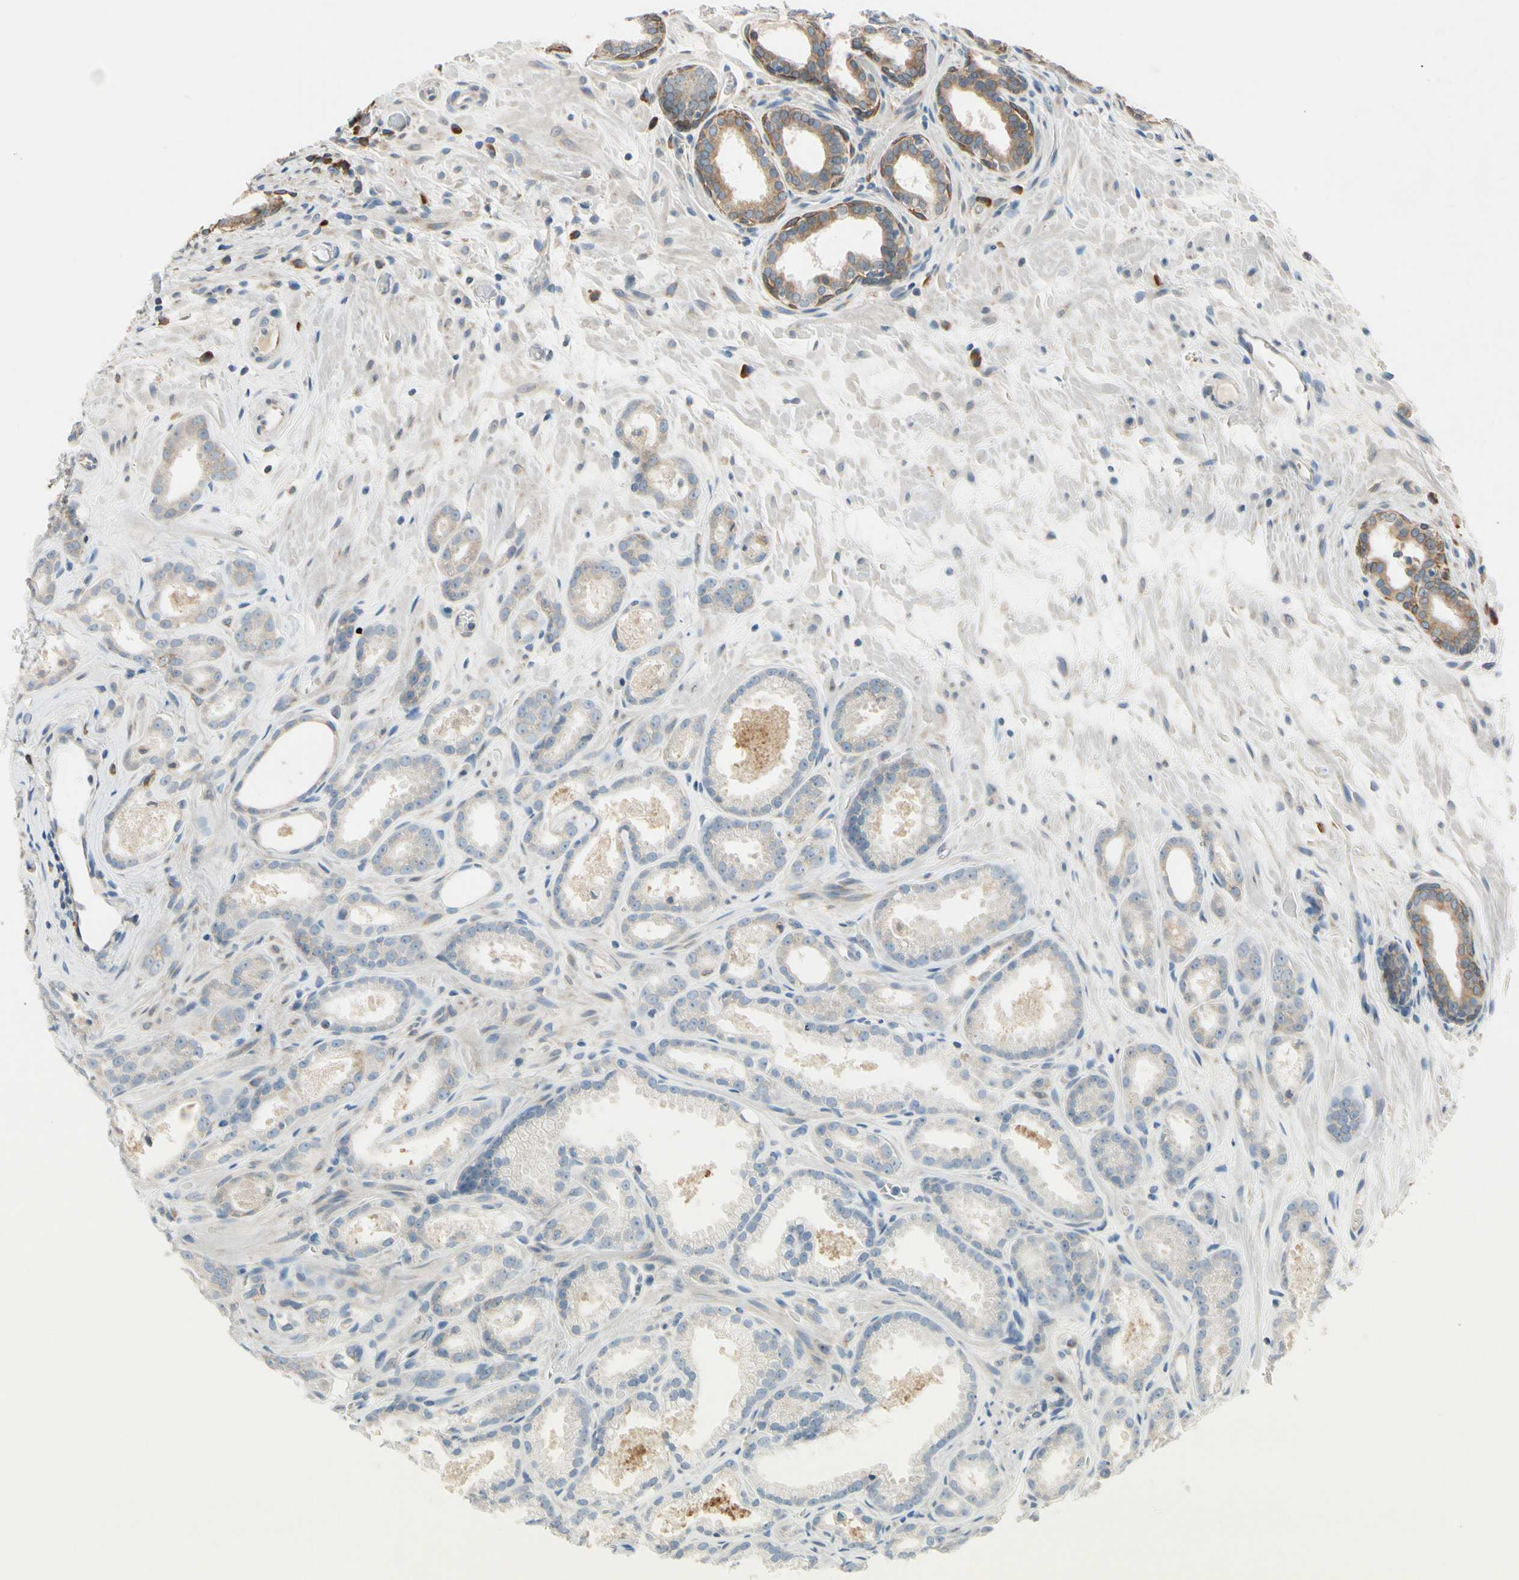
{"staining": {"intensity": "negative", "quantity": "none", "location": "none"}, "tissue": "prostate cancer", "cell_type": "Tumor cells", "image_type": "cancer", "snomed": [{"axis": "morphology", "description": "Adenocarcinoma, Low grade"}, {"axis": "topography", "description": "Prostate"}], "caption": "High magnification brightfield microscopy of prostate cancer (low-grade adenocarcinoma) stained with DAB (brown) and counterstained with hematoxylin (blue): tumor cells show no significant positivity.", "gene": "RPN2", "patient": {"sex": "male", "age": 57}}